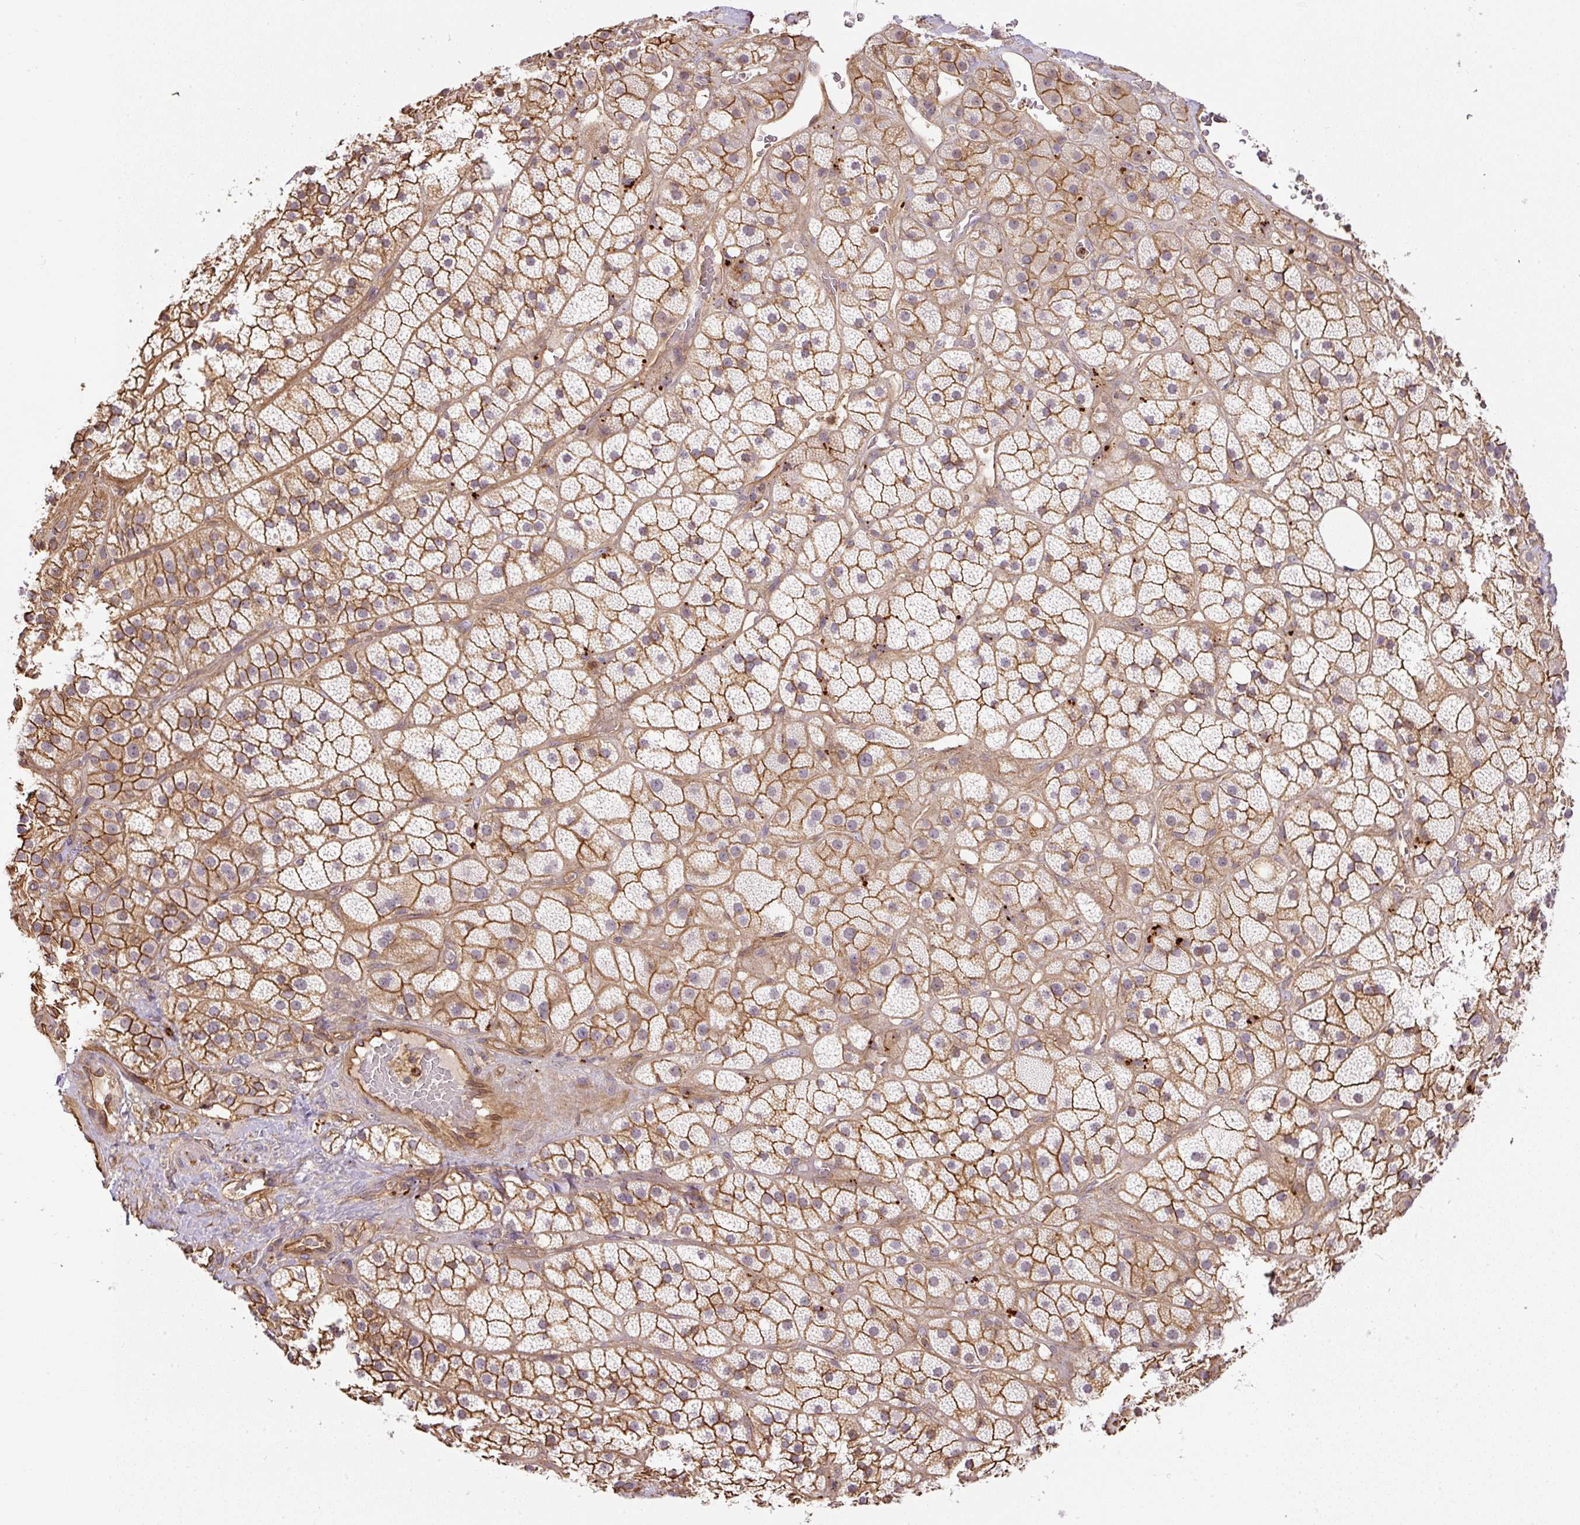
{"staining": {"intensity": "moderate", "quantity": ">75%", "location": "cytoplasmic/membranous"}, "tissue": "adrenal gland", "cell_type": "Glandular cells", "image_type": "normal", "snomed": [{"axis": "morphology", "description": "Normal tissue, NOS"}, {"axis": "topography", "description": "Adrenal gland"}], "caption": "This image exhibits IHC staining of normal human adrenal gland, with medium moderate cytoplasmic/membranous expression in about >75% of glandular cells.", "gene": "B3GALT5", "patient": {"sex": "male", "age": 57}}